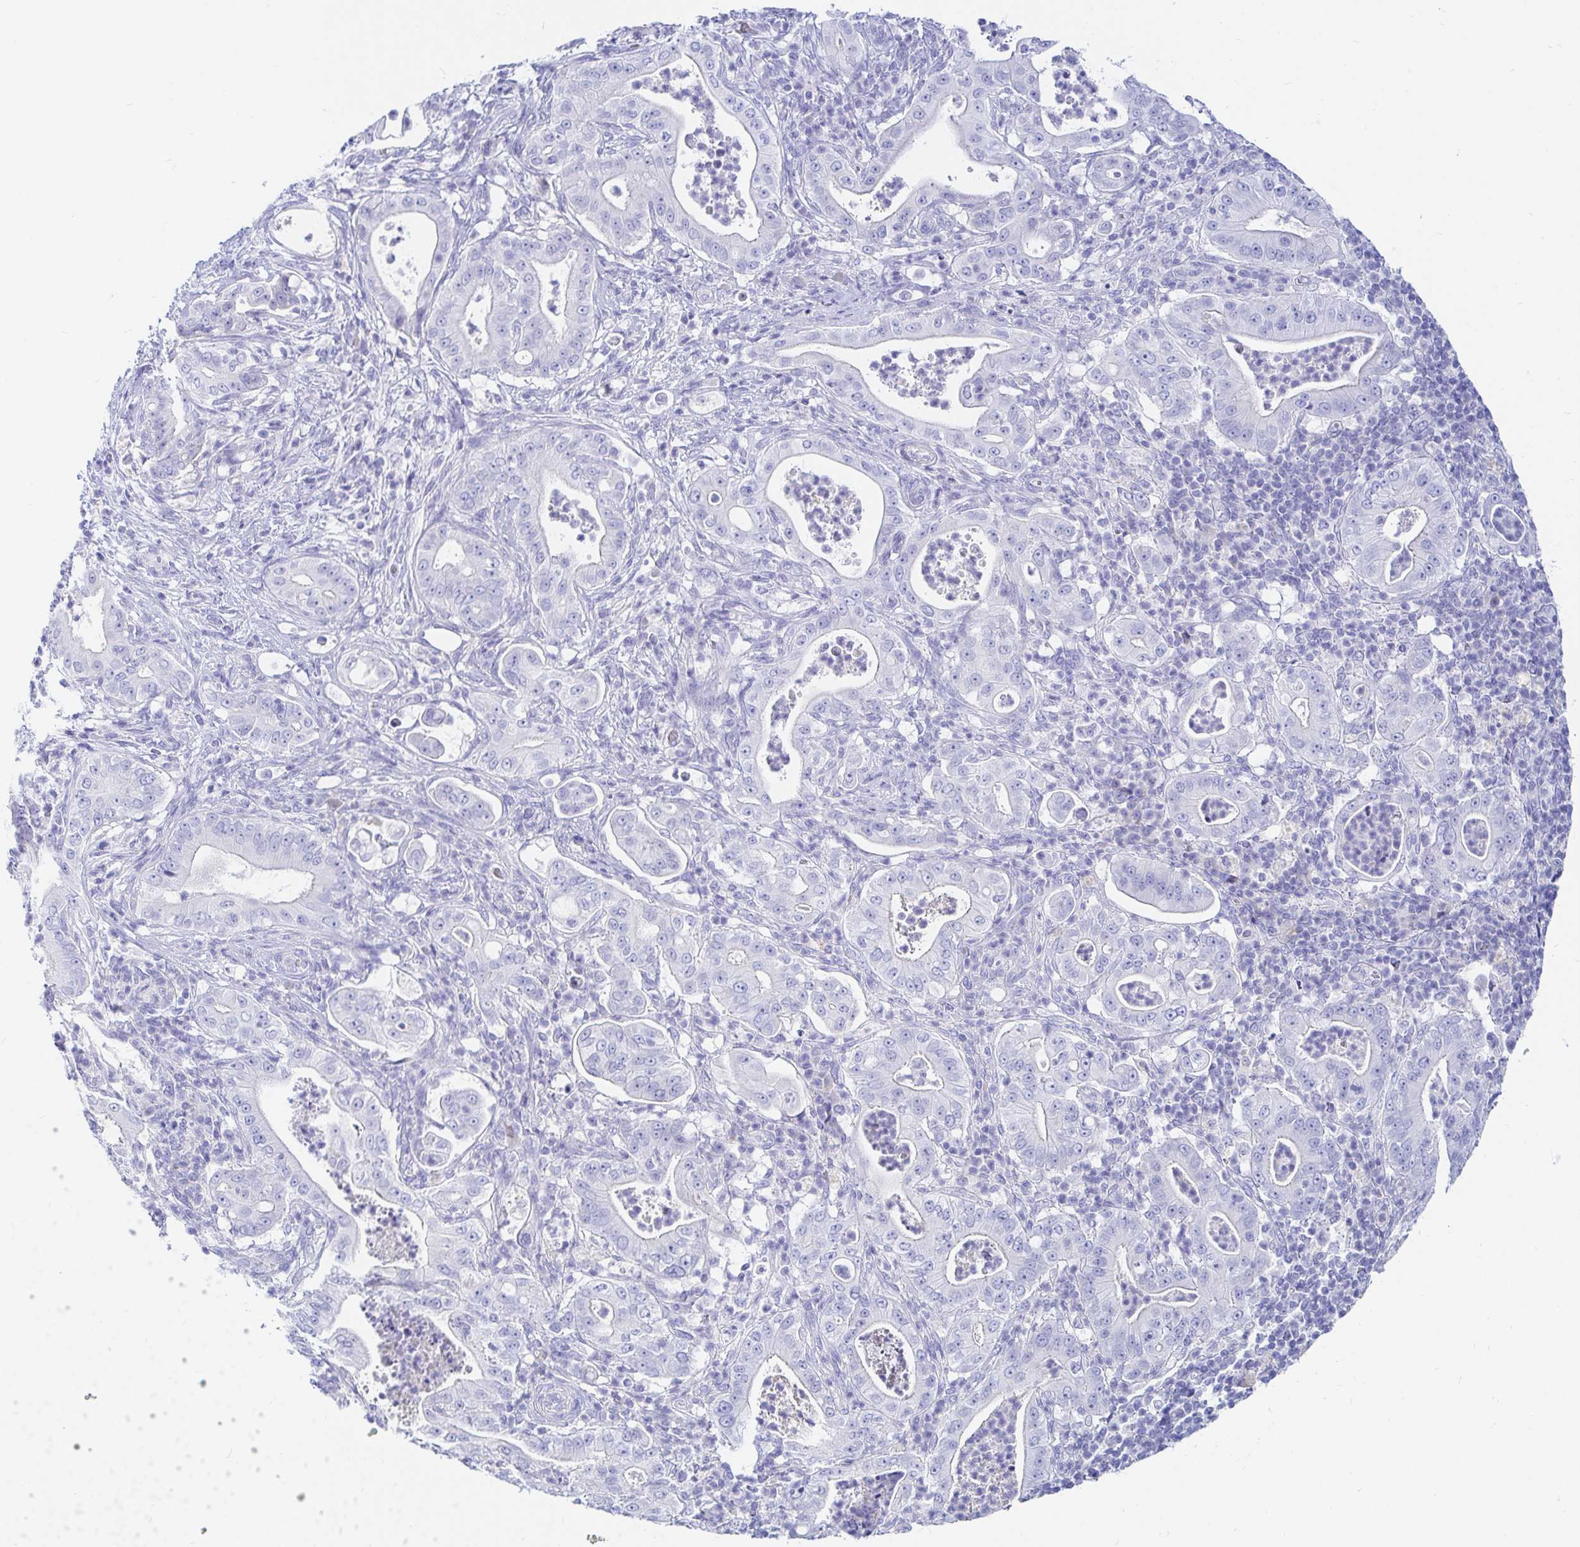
{"staining": {"intensity": "negative", "quantity": "none", "location": "none"}, "tissue": "pancreatic cancer", "cell_type": "Tumor cells", "image_type": "cancer", "snomed": [{"axis": "morphology", "description": "Adenocarcinoma, NOS"}, {"axis": "topography", "description": "Pancreas"}], "caption": "Tumor cells show no significant protein positivity in pancreatic adenocarcinoma.", "gene": "NR2E1", "patient": {"sex": "male", "age": 71}}